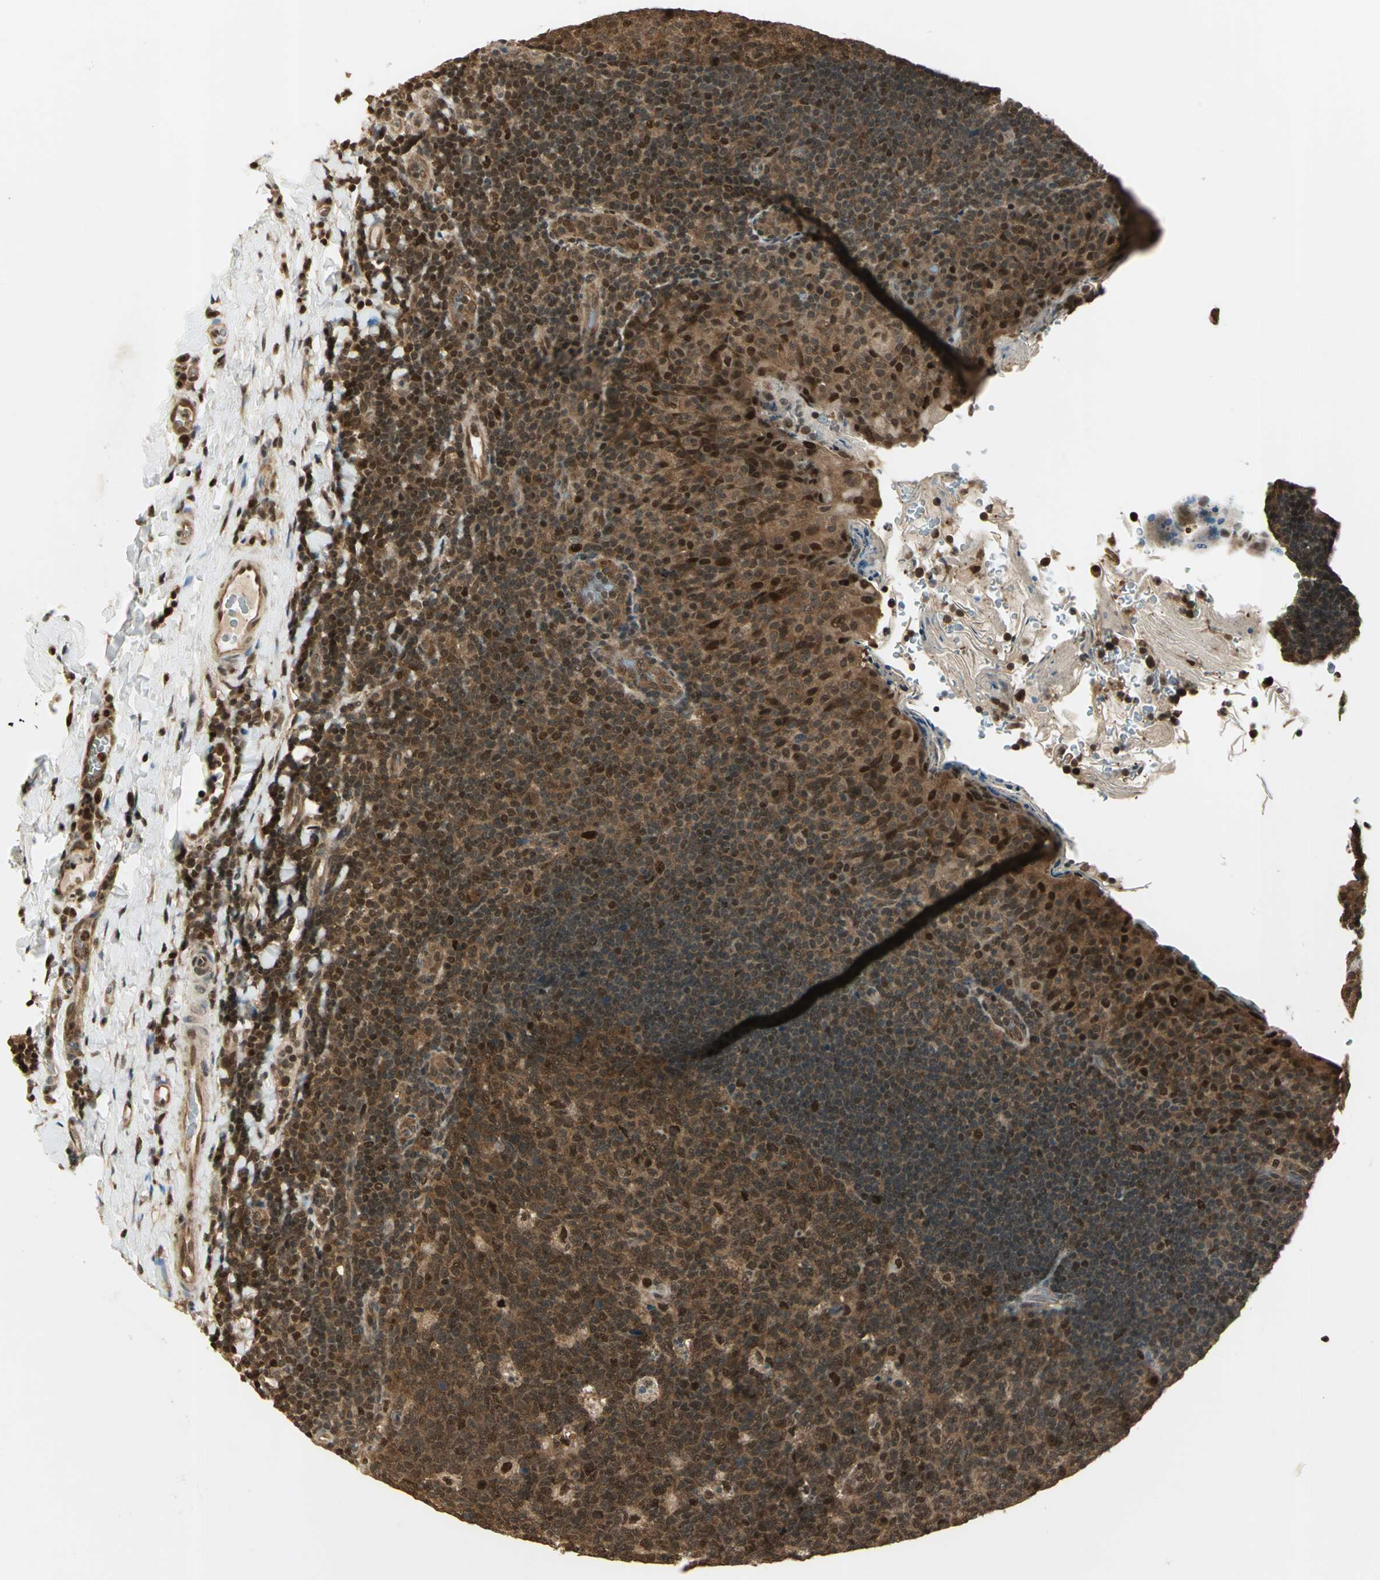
{"staining": {"intensity": "moderate", "quantity": ">75%", "location": "cytoplasmic/membranous,nuclear"}, "tissue": "tonsil", "cell_type": "Germinal center cells", "image_type": "normal", "snomed": [{"axis": "morphology", "description": "Normal tissue, NOS"}, {"axis": "topography", "description": "Tonsil"}], "caption": "The micrograph shows immunohistochemical staining of benign tonsil. There is moderate cytoplasmic/membranous,nuclear positivity is seen in about >75% of germinal center cells.", "gene": "PSMC3", "patient": {"sex": "male", "age": 17}}